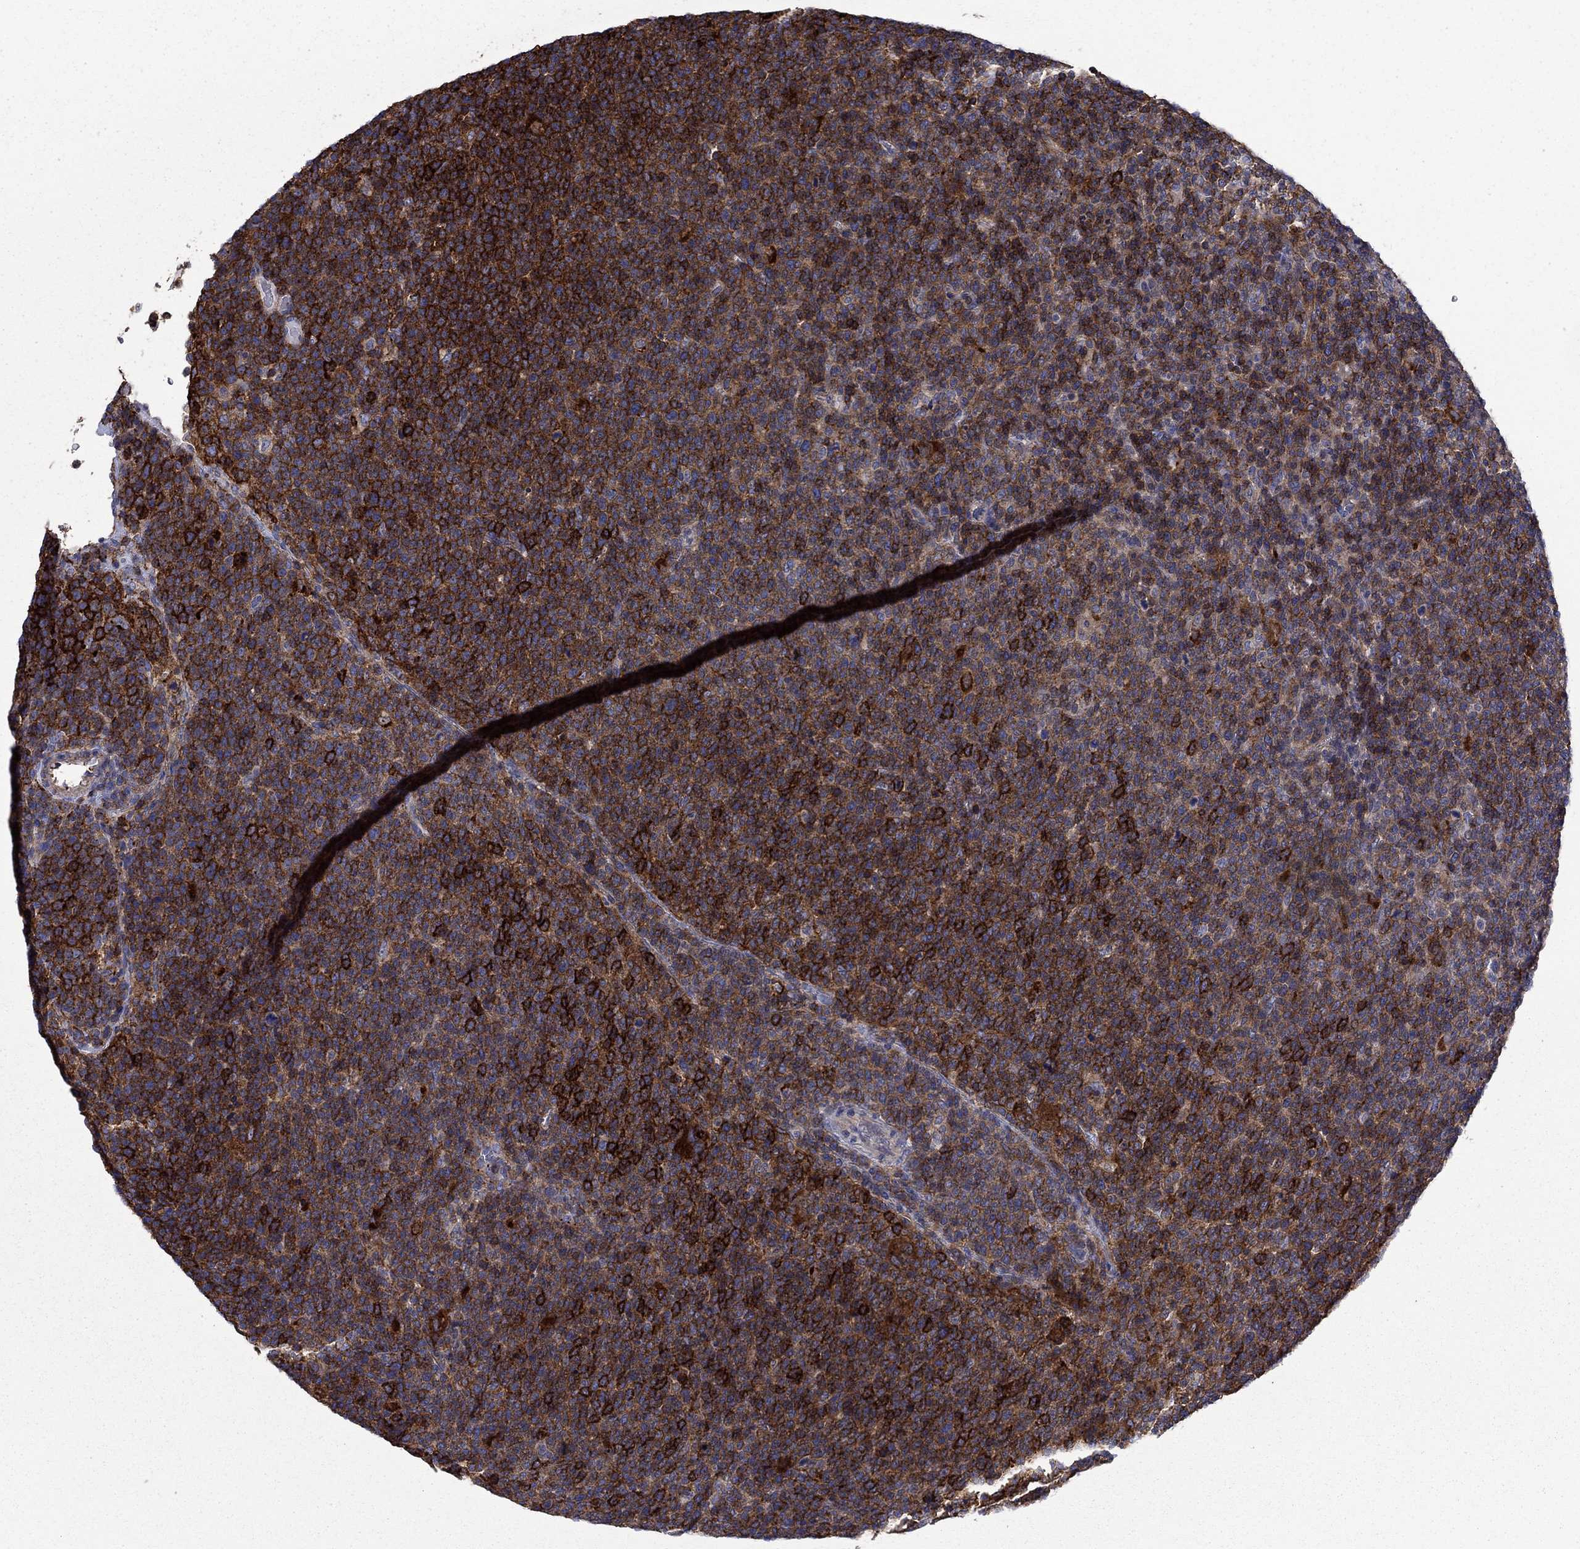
{"staining": {"intensity": "strong", "quantity": "25%-75%", "location": "cytoplasmic/membranous"}, "tissue": "lymphoma", "cell_type": "Tumor cells", "image_type": "cancer", "snomed": [{"axis": "morphology", "description": "Malignant lymphoma, non-Hodgkin's type, High grade"}, {"axis": "topography", "description": "Lymph node"}], "caption": "Immunohistochemistry (DAB) staining of human malignant lymphoma, non-Hodgkin's type (high-grade) demonstrates strong cytoplasmic/membranous protein expression in approximately 25%-75% of tumor cells.", "gene": "SIT1", "patient": {"sex": "male", "age": 61}}